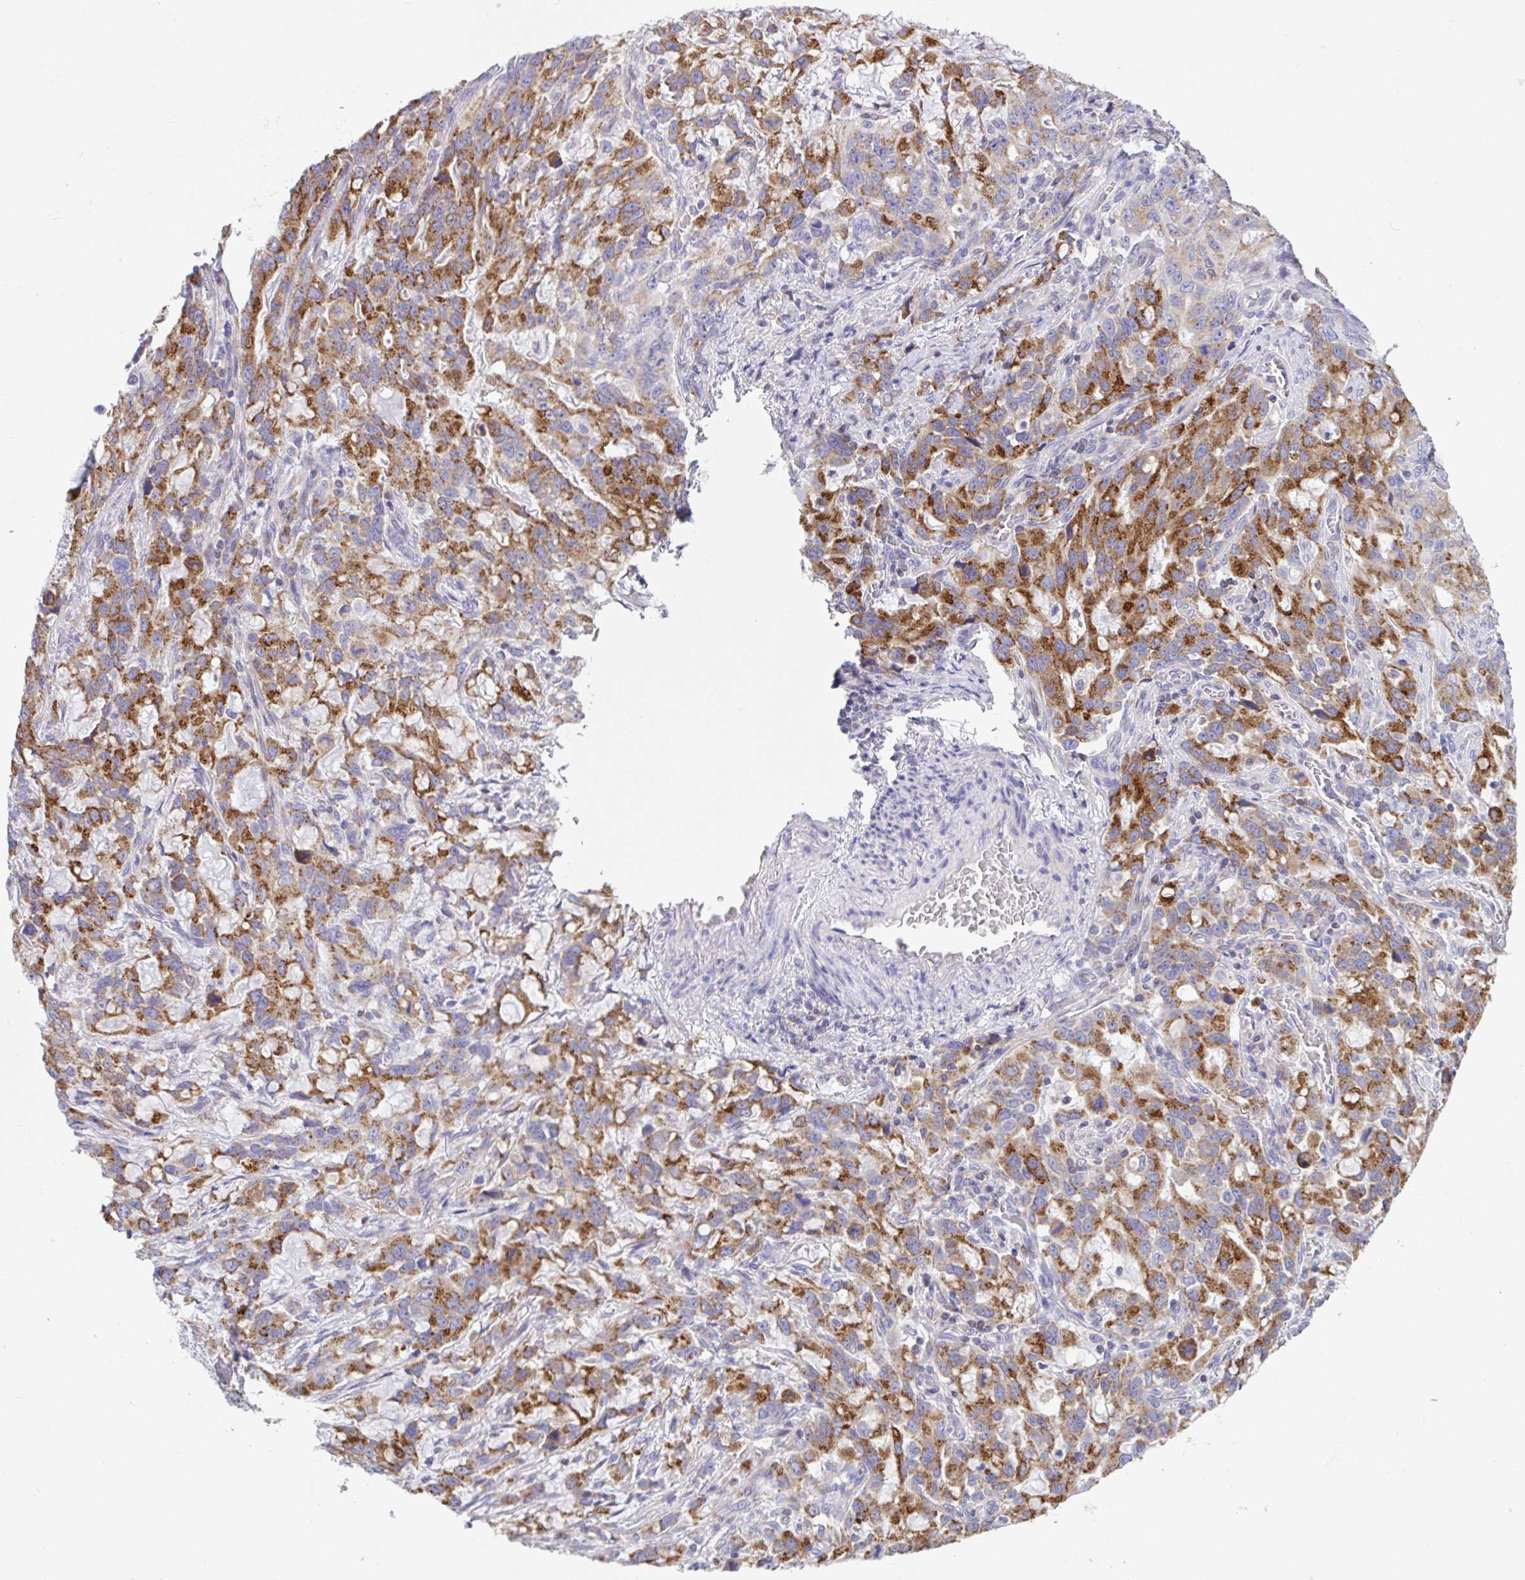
{"staining": {"intensity": "strong", "quantity": ">75%", "location": "cytoplasmic/membranous"}, "tissue": "stomach cancer", "cell_type": "Tumor cells", "image_type": "cancer", "snomed": [{"axis": "morphology", "description": "Adenocarcinoma, NOS"}, {"axis": "topography", "description": "Stomach, upper"}], "caption": "A micrograph showing strong cytoplasmic/membranous staining in about >75% of tumor cells in stomach cancer (adenocarcinoma), as visualized by brown immunohistochemical staining.", "gene": "MIA3", "patient": {"sex": "male", "age": 85}}